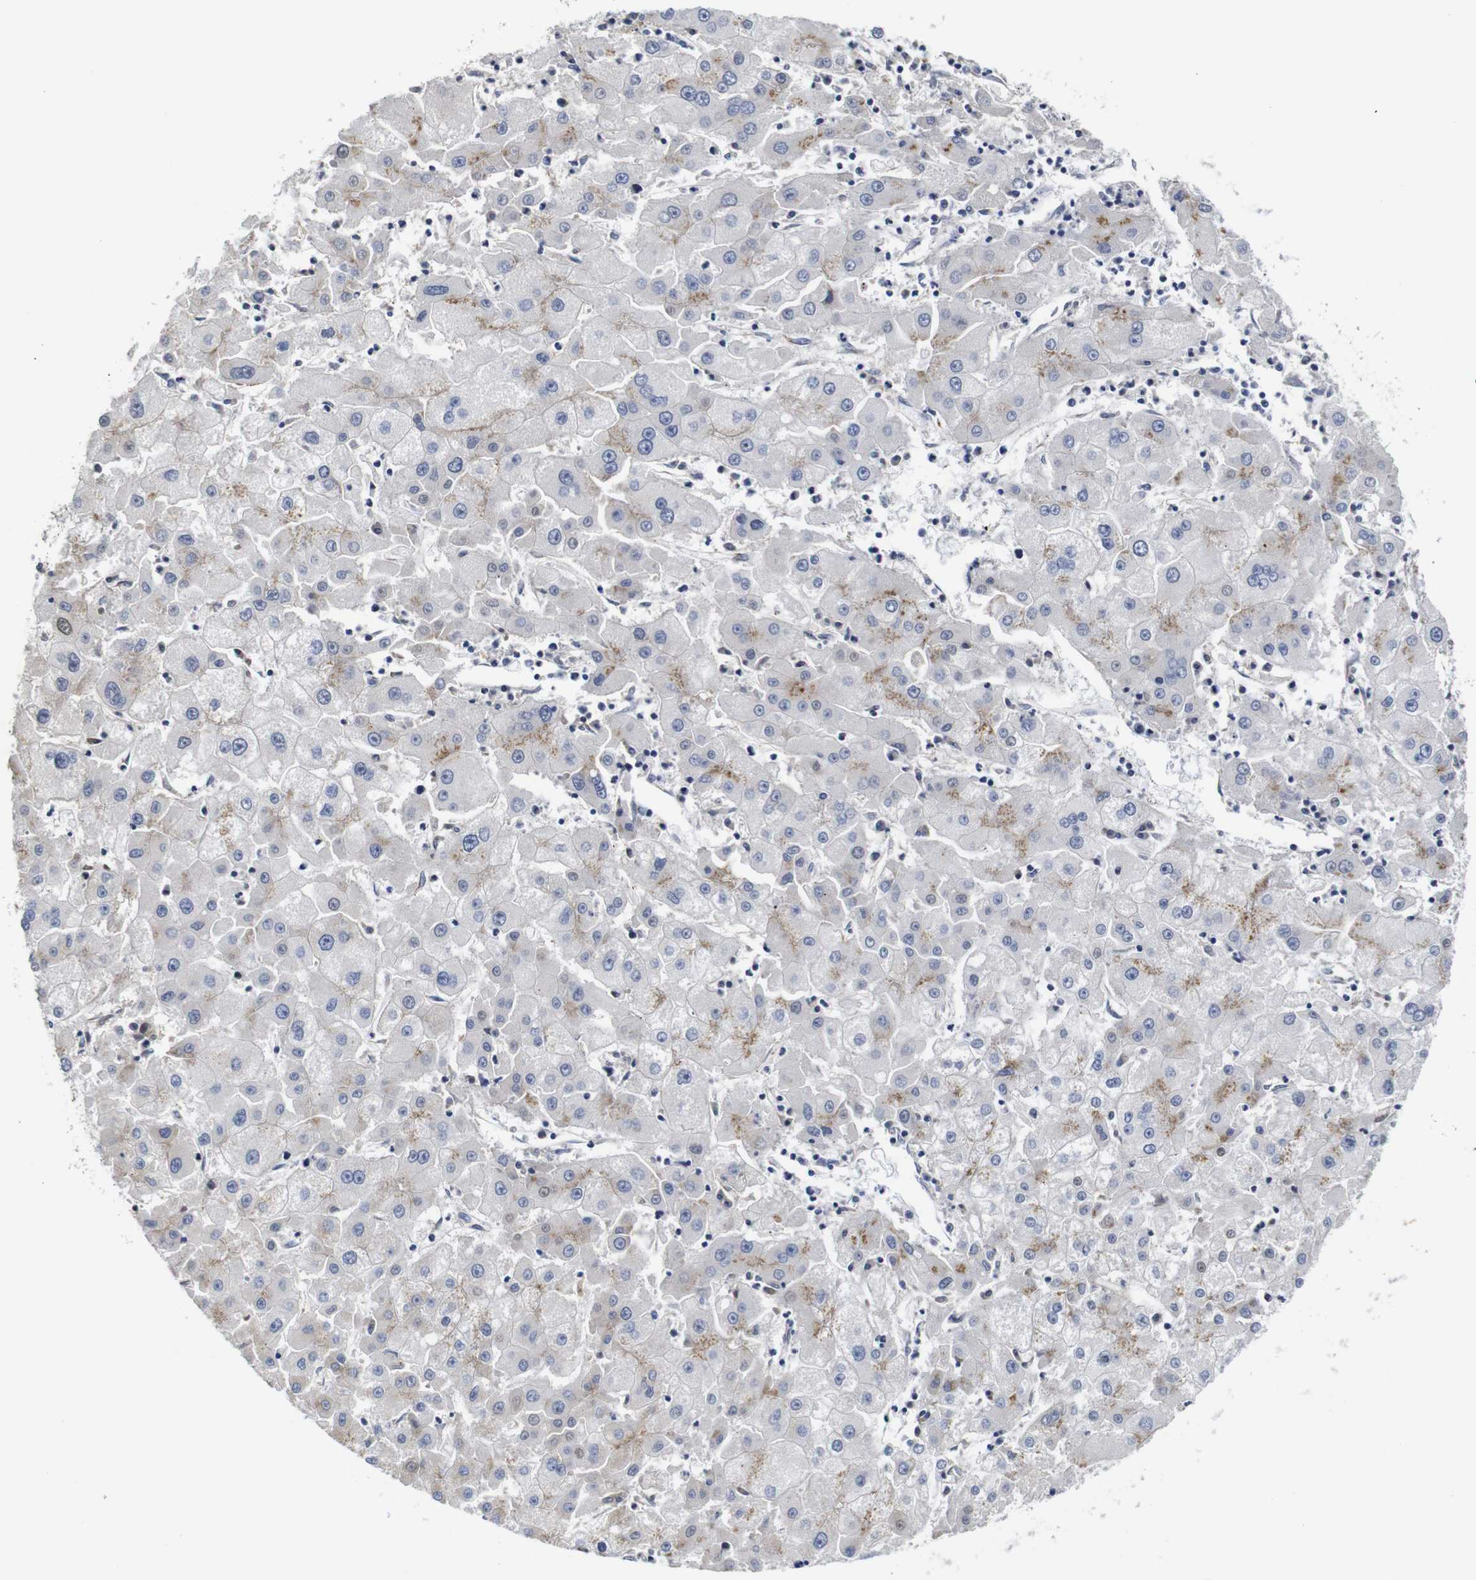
{"staining": {"intensity": "moderate", "quantity": "<25%", "location": "cytoplasmic/membranous"}, "tissue": "liver cancer", "cell_type": "Tumor cells", "image_type": "cancer", "snomed": [{"axis": "morphology", "description": "Carcinoma, Hepatocellular, NOS"}, {"axis": "topography", "description": "Liver"}], "caption": "Moderate cytoplasmic/membranous positivity for a protein is identified in about <25% of tumor cells of liver cancer (hepatocellular carcinoma) using immunohistochemistry.", "gene": "FURIN", "patient": {"sex": "male", "age": 72}}